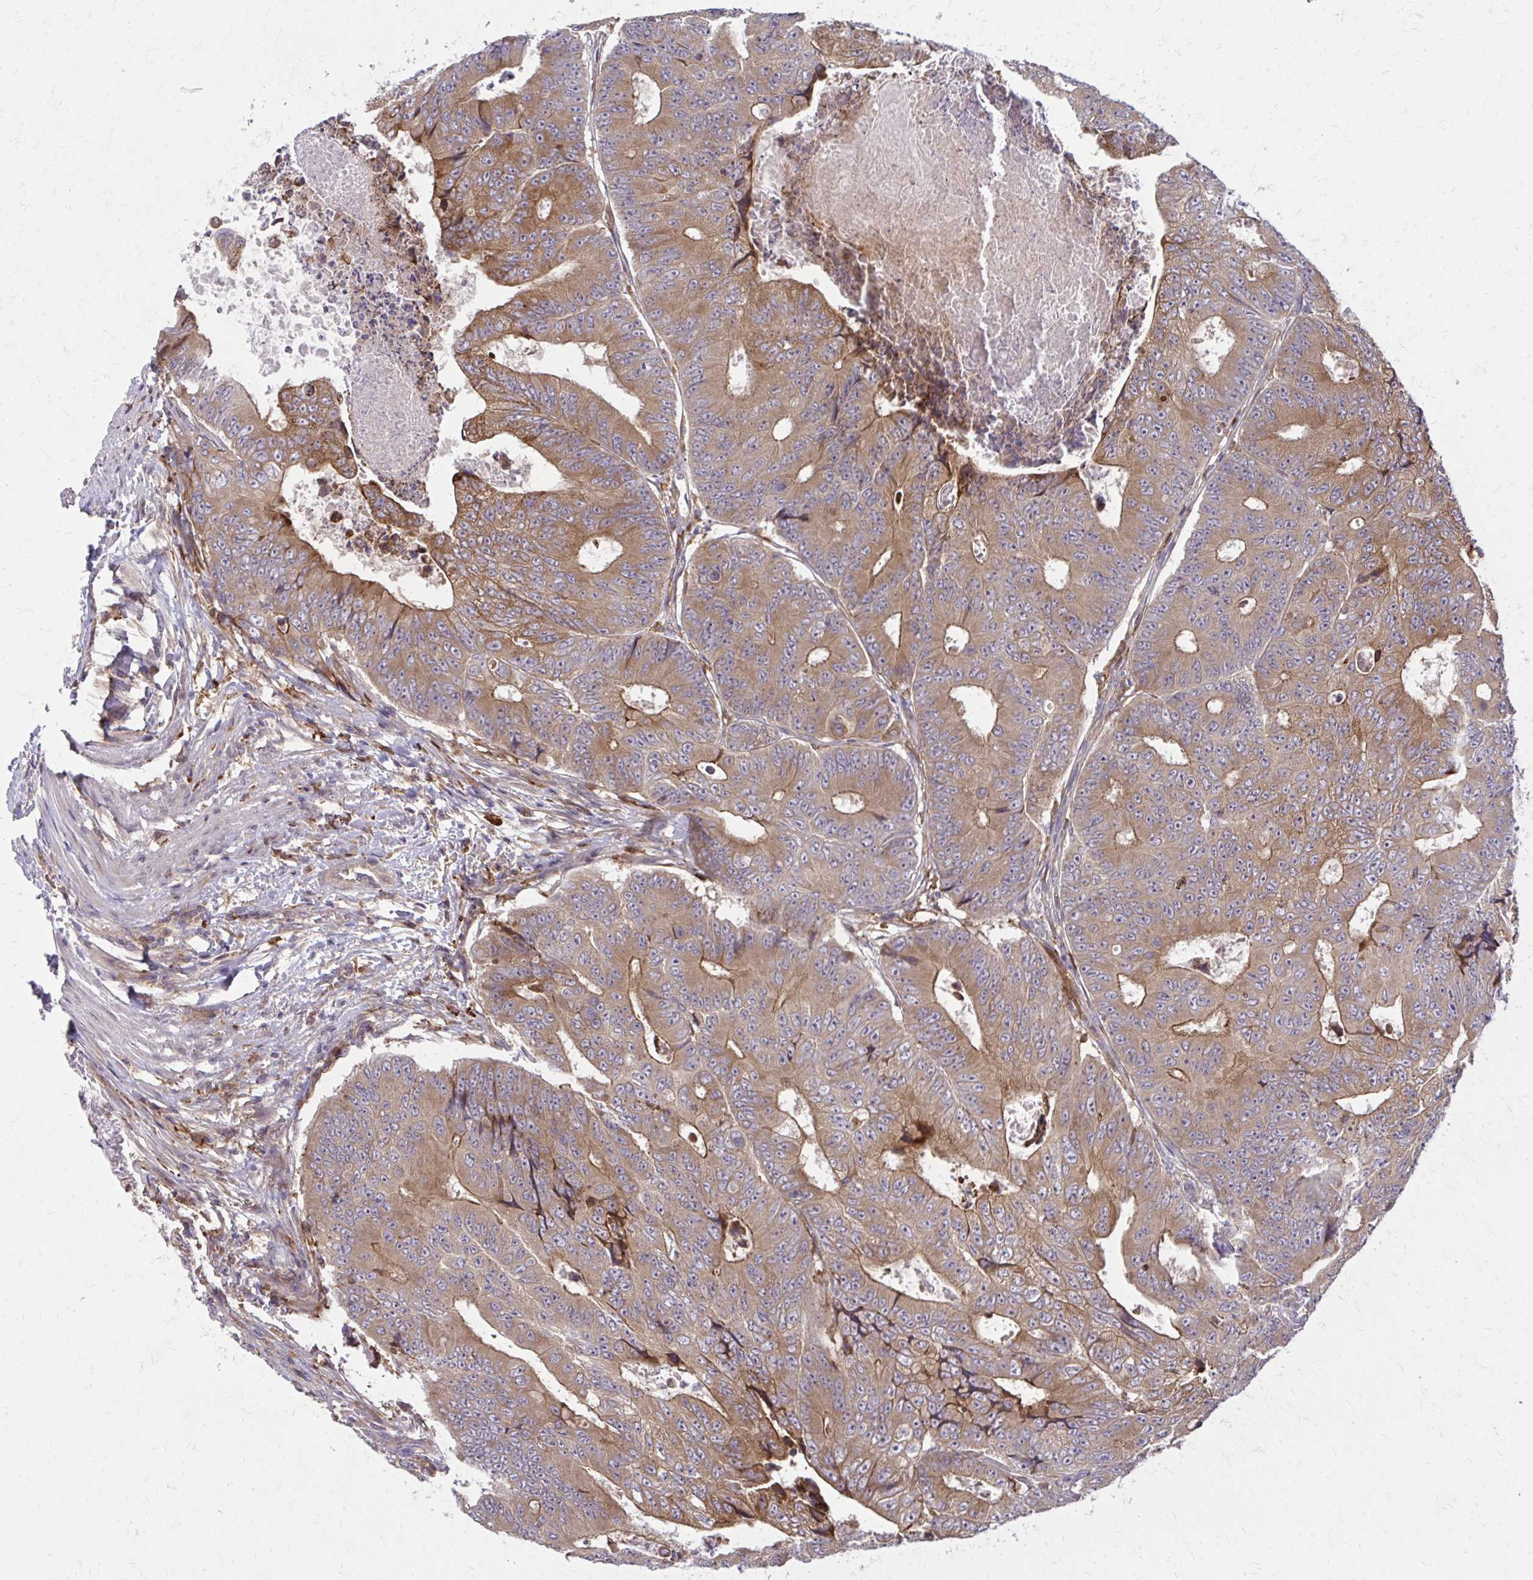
{"staining": {"intensity": "moderate", "quantity": ">75%", "location": "cytoplasmic/membranous"}, "tissue": "colorectal cancer", "cell_type": "Tumor cells", "image_type": "cancer", "snomed": [{"axis": "morphology", "description": "Adenocarcinoma, NOS"}, {"axis": "topography", "description": "Colon"}], "caption": "This is an image of IHC staining of colorectal adenocarcinoma, which shows moderate expression in the cytoplasmic/membranous of tumor cells.", "gene": "OXNAD1", "patient": {"sex": "female", "age": 48}}